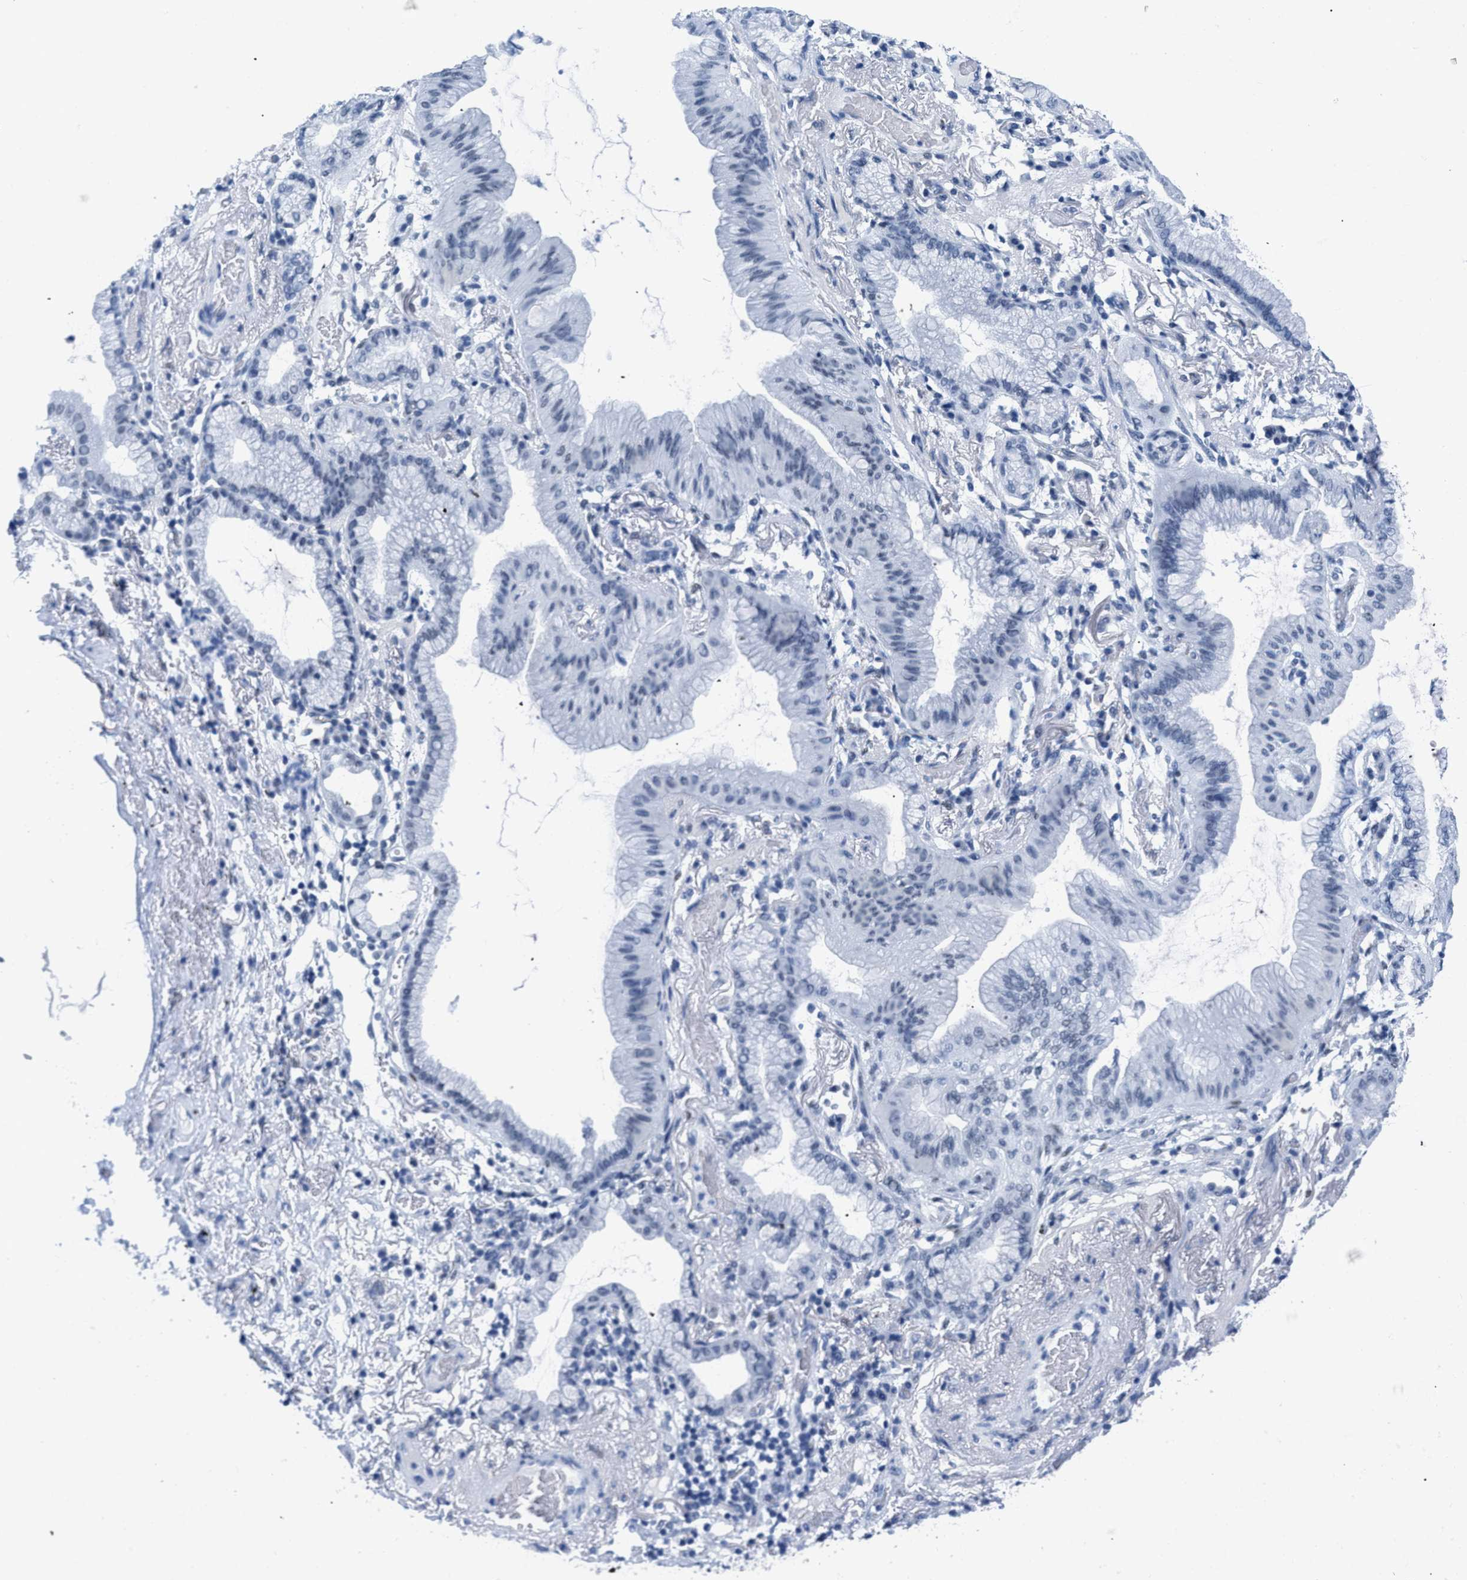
{"staining": {"intensity": "negative", "quantity": "none", "location": "none"}, "tissue": "lung cancer", "cell_type": "Tumor cells", "image_type": "cancer", "snomed": [{"axis": "morphology", "description": "Normal tissue, NOS"}, {"axis": "morphology", "description": "Adenocarcinoma, NOS"}, {"axis": "topography", "description": "Bronchus"}, {"axis": "topography", "description": "Lung"}], "caption": "There is no significant expression in tumor cells of lung cancer. (DAB (3,3'-diaminobenzidine) immunohistochemistry with hematoxylin counter stain).", "gene": "CTBP1", "patient": {"sex": "female", "age": 70}}